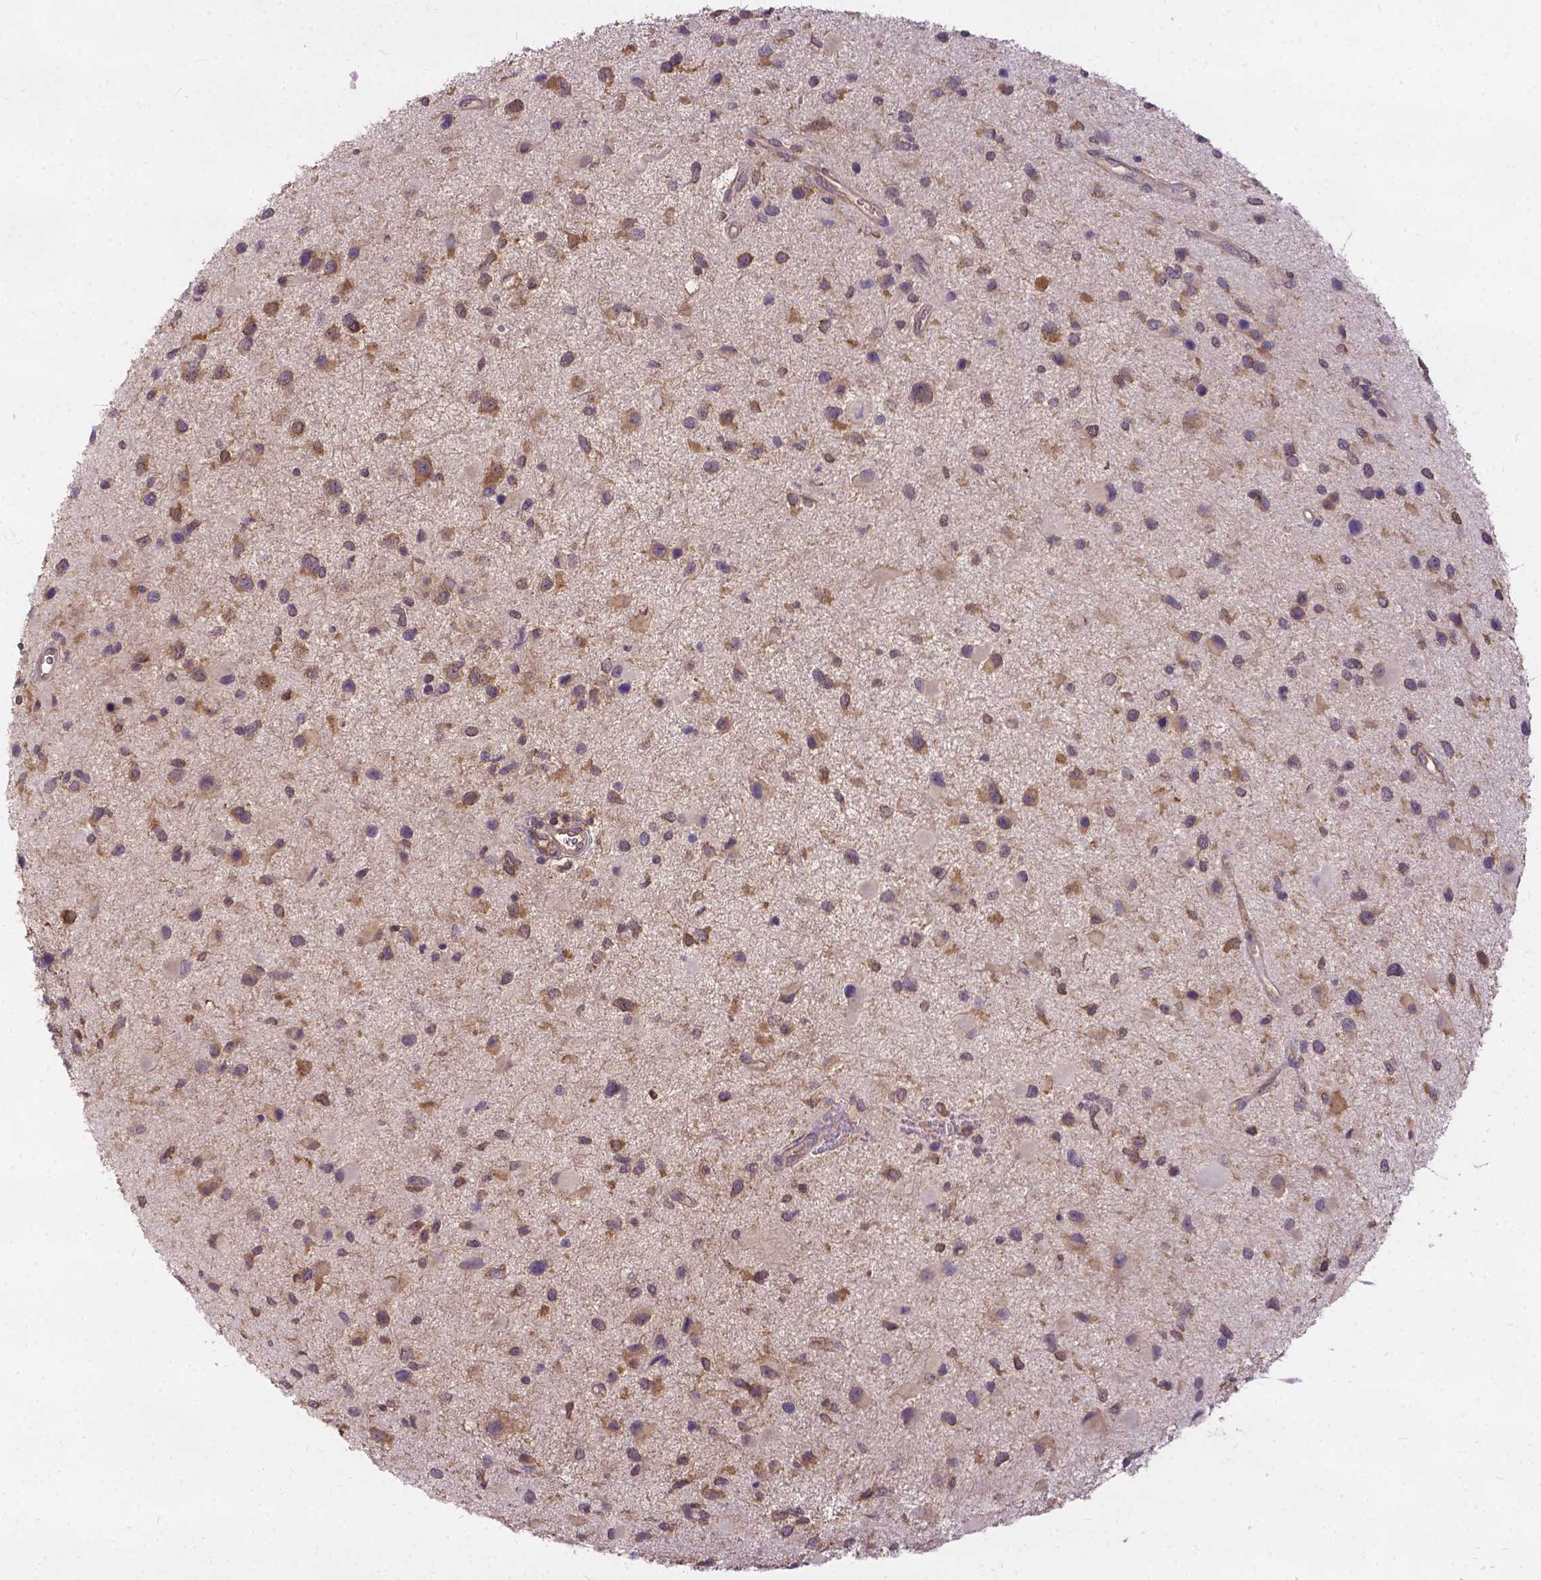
{"staining": {"intensity": "moderate", "quantity": ">75%", "location": "cytoplasmic/membranous"}, "tissue": "glioma", "cell_type": "Tumor cells", "image_type": "cancer", "snomed": [{"axis": "morphology", "description": "Glioma, malignant, Low grade"}, {"axis": "topography", "description": "Brain"}], "caption": "IHC (DAB (3,3'-diaminobenzidine)) staining of human glioma exhibits moderate cytoplasmic/membranous protein expression in about >75% of tumor cells.", "gene": "DENND6A", "patient": {"sex": "female", "age": 32}}